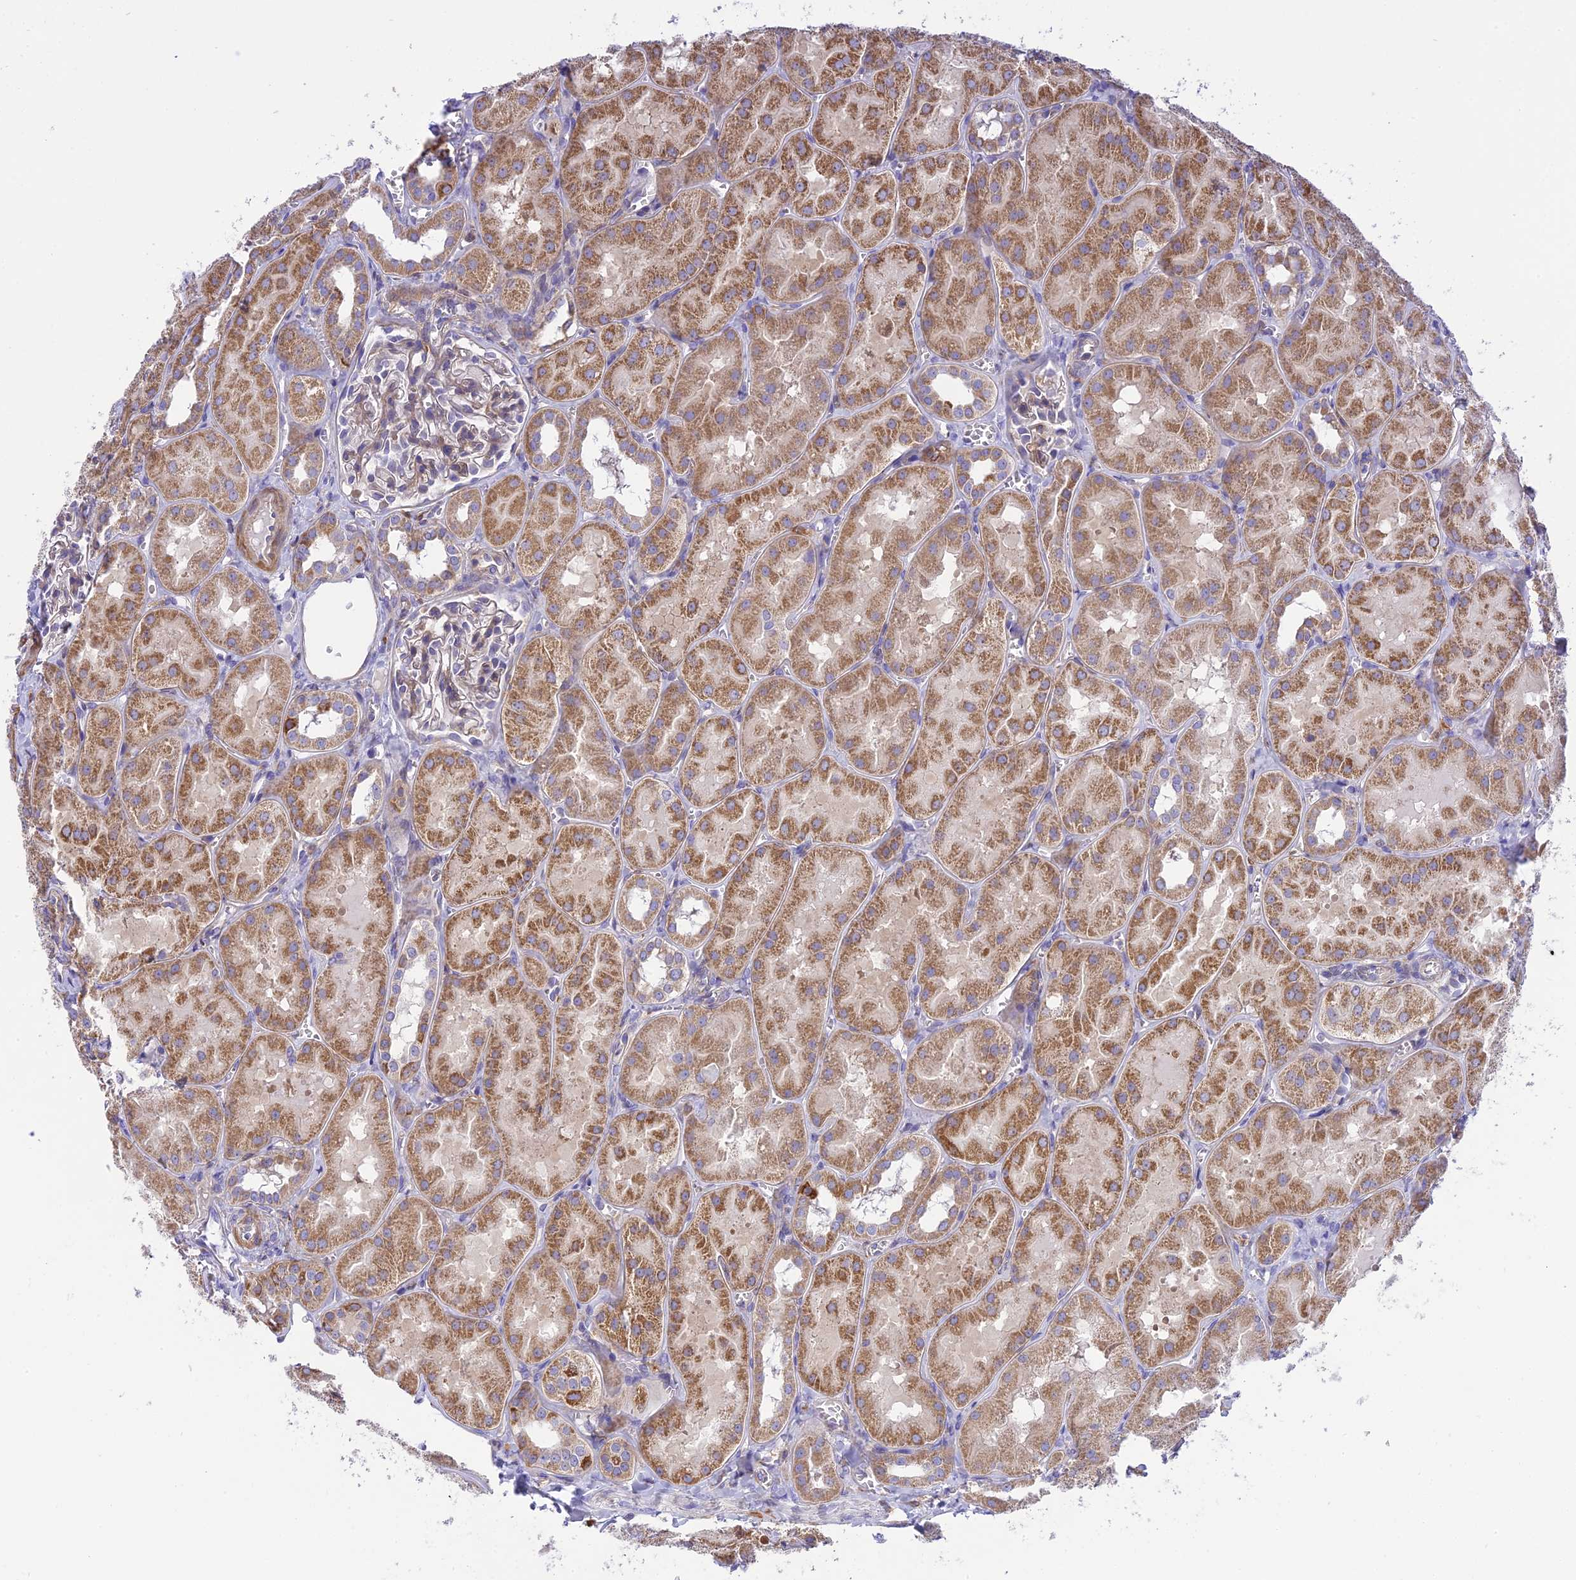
{"staining": {"intensity": "weak", "quantity": "<25%", "location": "cytoplasmic/membranous"}, "tissue": "kidney", "cell_type": "Cells in glomeruli", "image_type": "normal", "snomed": [{"axis": "morphology", "description": "Normal tissue, NOS"}, {"axis": "topography", "description": "Kidney"}, {"axis": "topography", "description": "Urinary bladder"}], "caption": "A high-resolution image shows IHC staining of unremarkable kidney, which demonstrates no significant staining in cells in glomeruli. The staining is performed using DAB (3,3'-diaminobenzidine) brown chromogen with nuclei counter-stained in using hematoxylin.", "gene": "CORO7", "patient": {"sex": "male", "age": 16}}